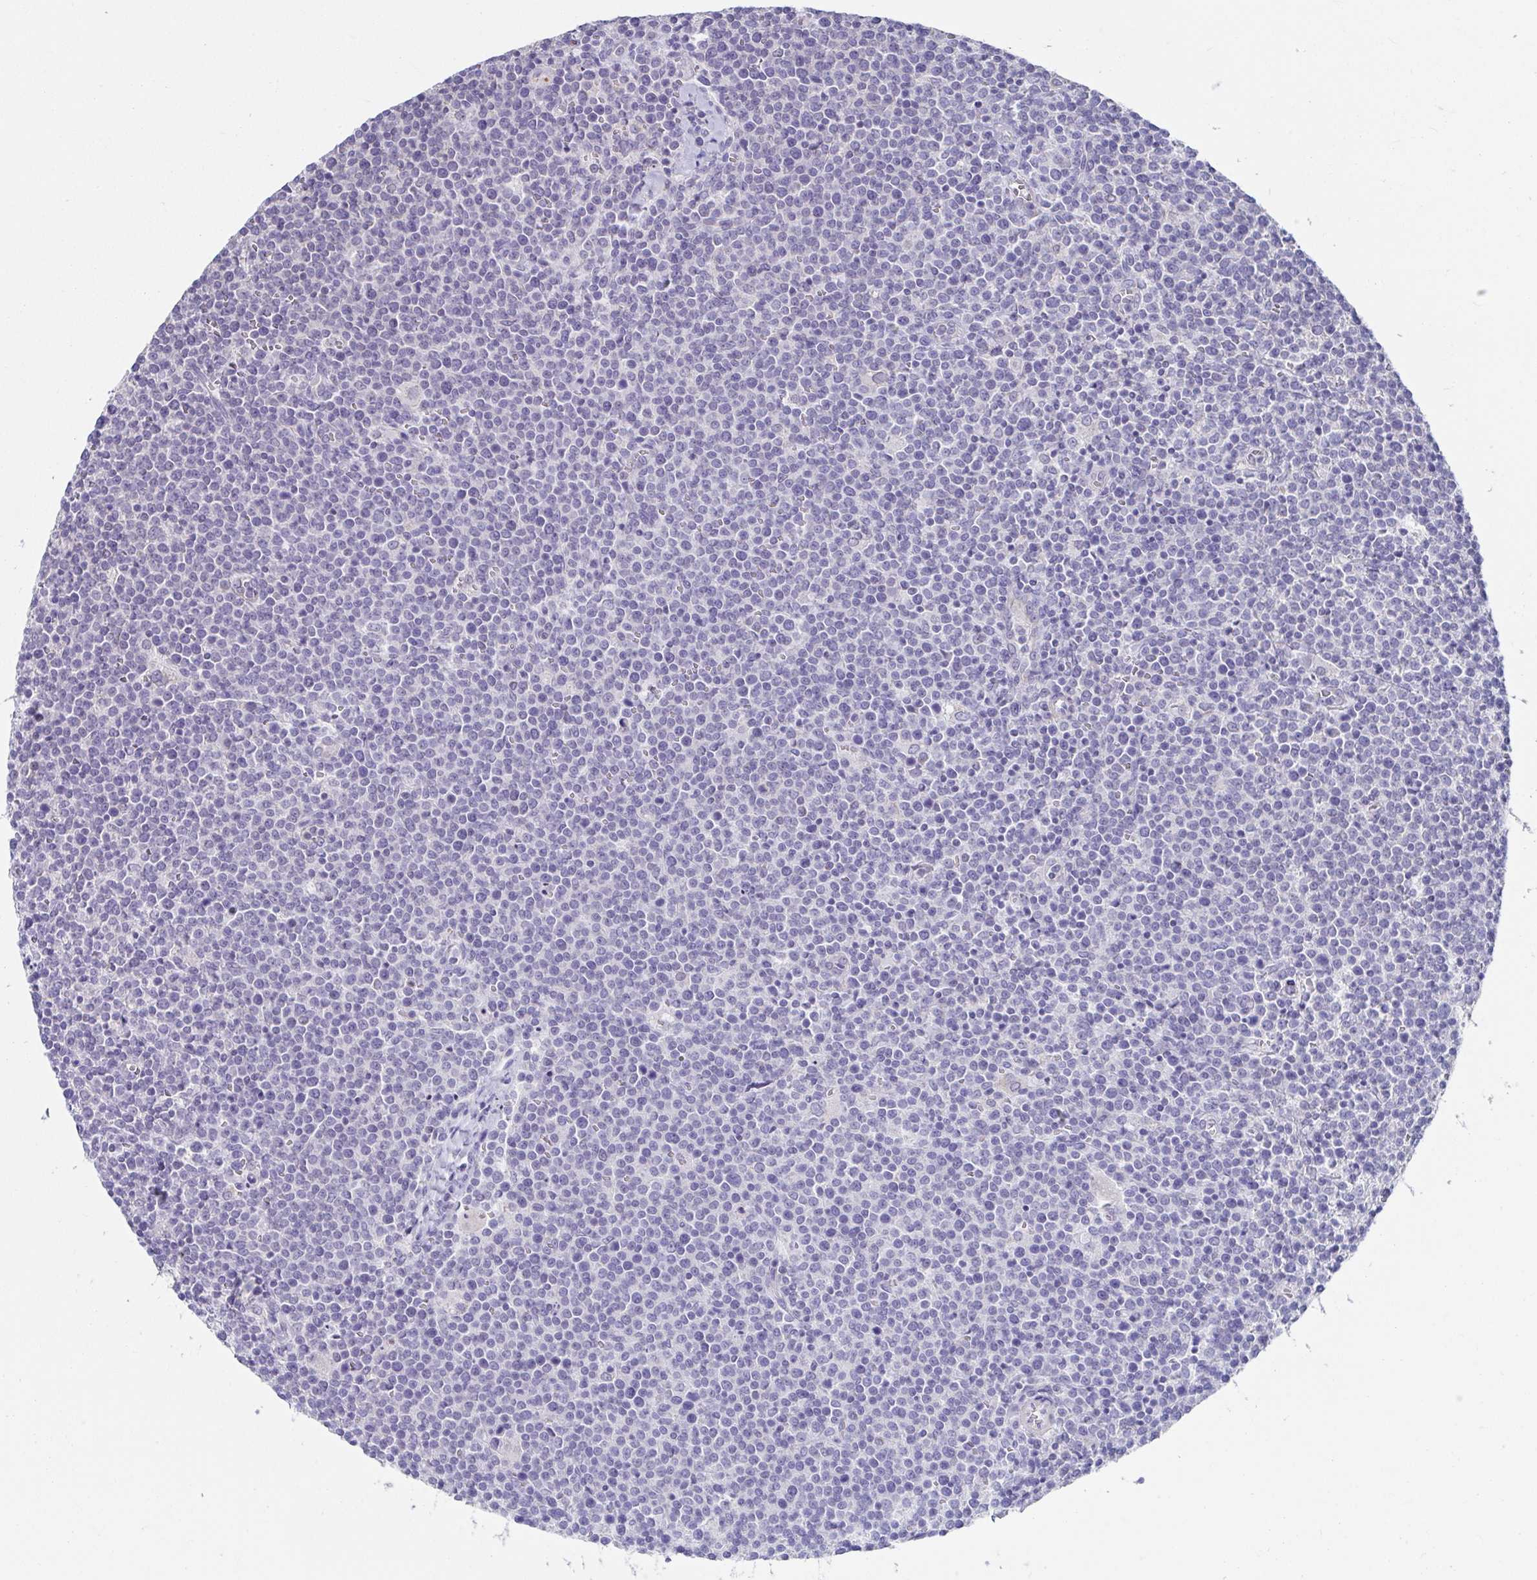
{"staining": {"intensity": "negative", "quantity": "none", "location": "none"}, "tissue": "lymphoma", "cell_type": "Tumor cells", "image_type": "cancer", "snomed": [{"axis": "morphology", "description": "Malignant lymphoma, non-Hodgkin's type, High grade"}, {"axis": "topography", "description": "Lymph node"}], "caption": "This is an immunohistochemistry histopathology image of human malignant lymphoma, non-Hodgkin's type (high-grade). There is no expression in tumor cells.", "gene": "CXCR1", "patient": {"sex": "male", "age": 61}}